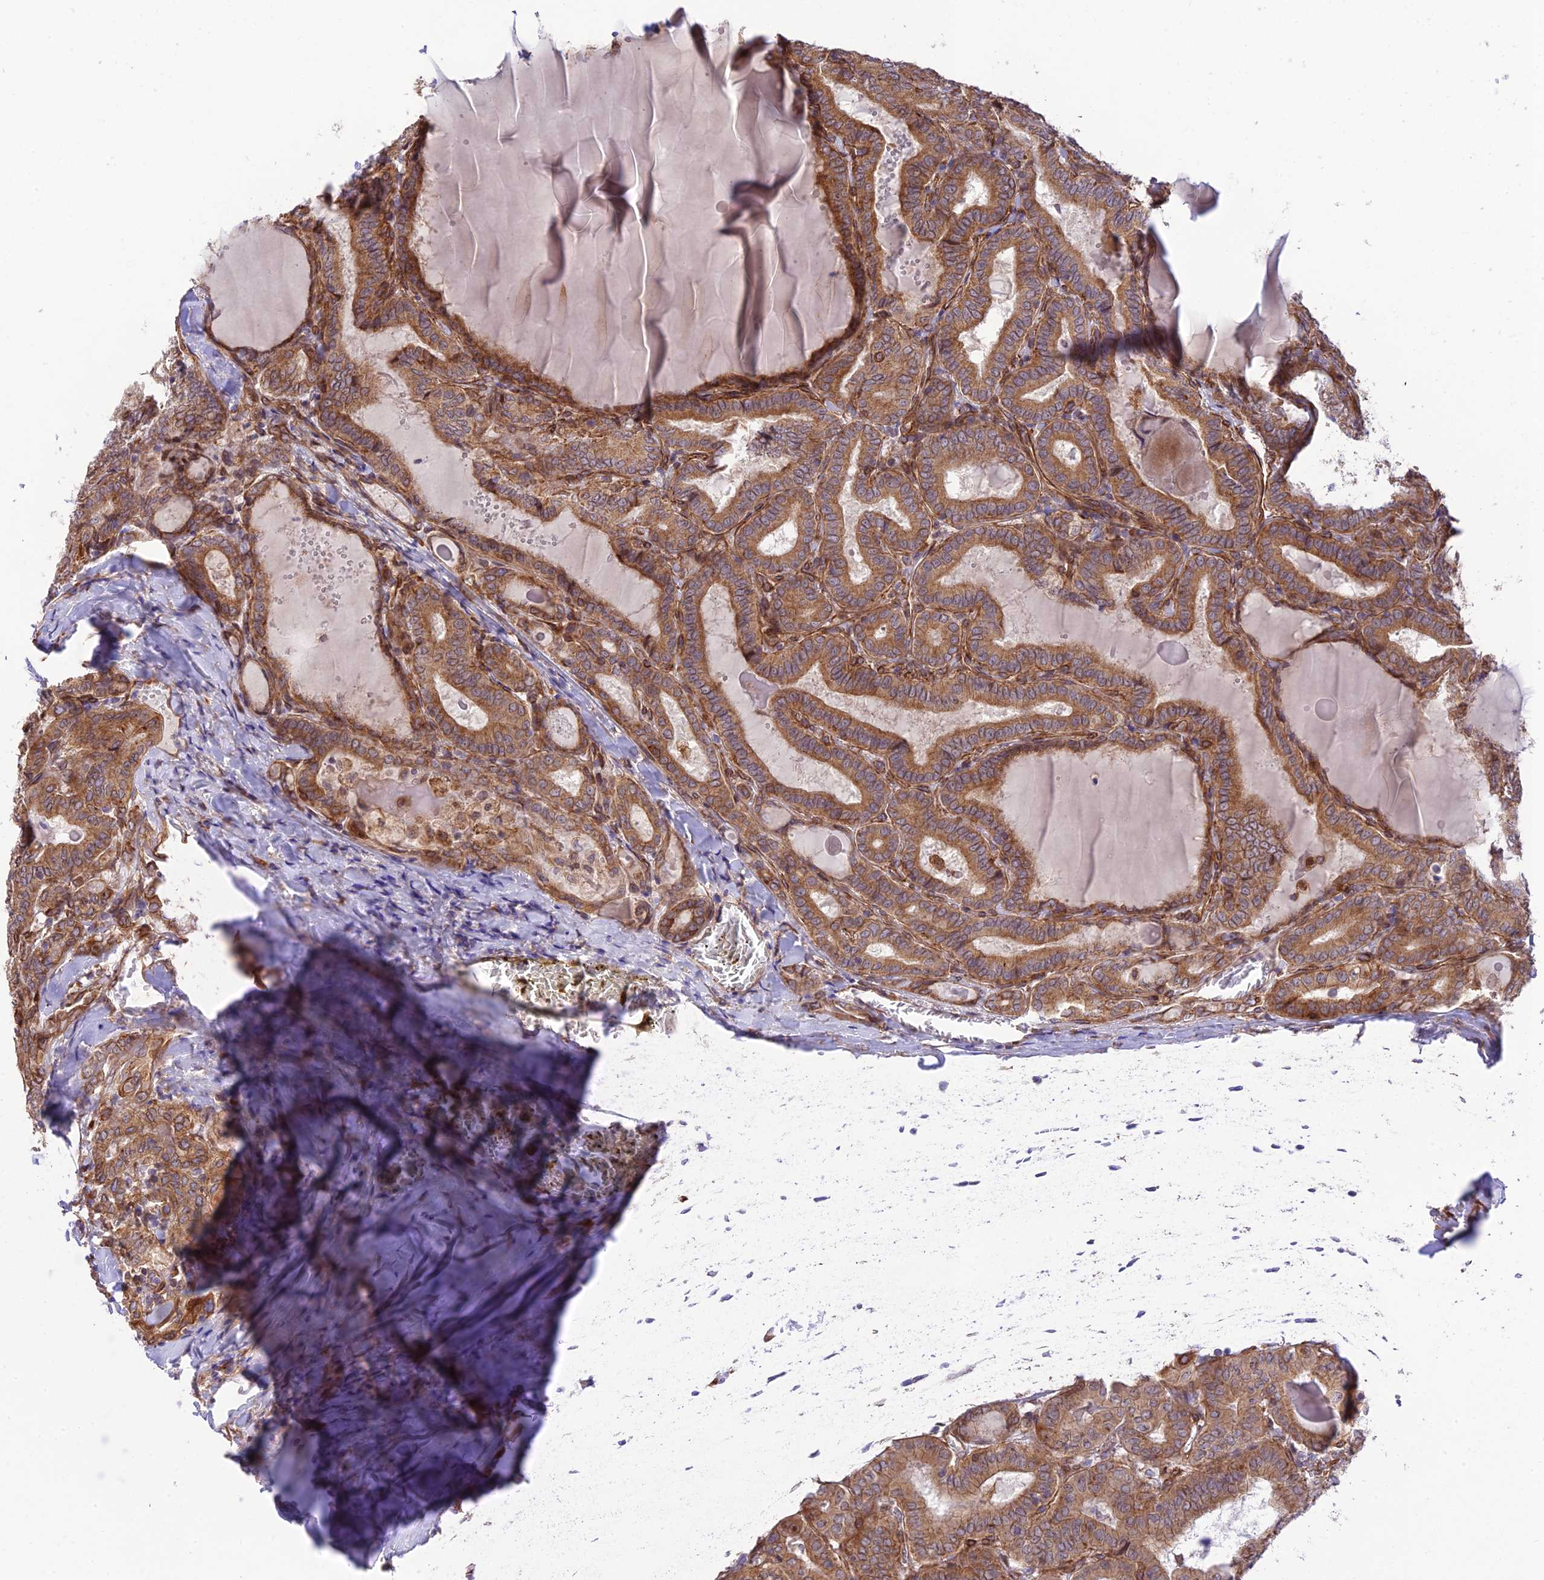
{"staining": {"intensity": "moderate", "quantity": ">75%", "location": "cytoplasmic/membranous"}, "tissue": "thyroid cancer", "cell_type": "Tumor cells", "image_type": "cancer", "snomed": [{"axis": "morphology", "description": "Papillary adenocarcinoma, NOS"}, {"axis": "topography", "description": "Thyroid gland"}], "caption": "Thyroid cancer (papillary adenocarcinoma) stained with a brown dye displays moderate cytoplasmic/membranous positive expression in about >75% of tumor cells.", "gene": "EXOC3L4", "patient": {"sex": "female", "age": 72}}